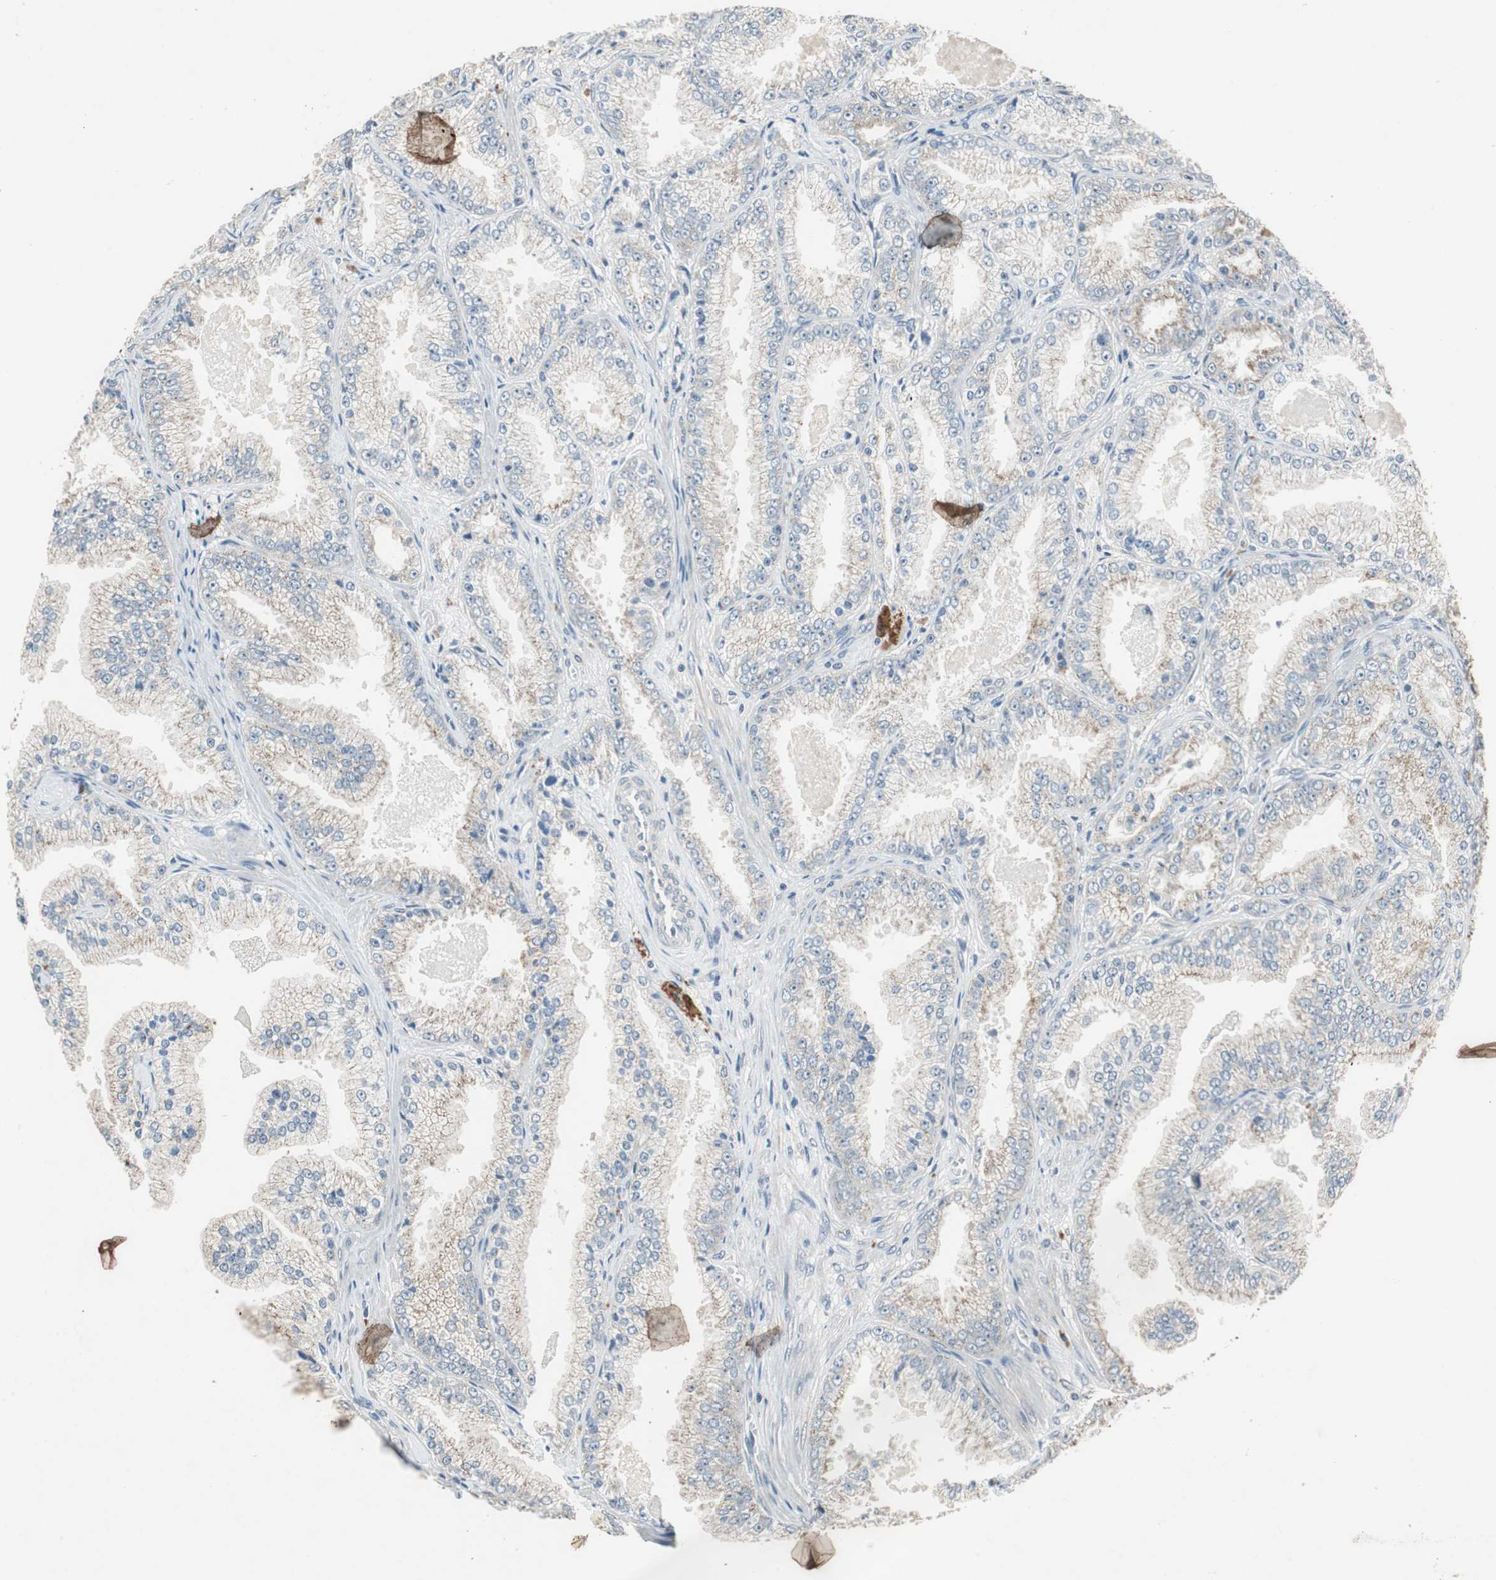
{"staining": {"intensity": "weak", "quantity": "25%-75%", "location": "cytoplasmic/membranous"}, "tissue": "prostate cancer", "cell_type": "Tumor cells", "image_type": "cancer", "snomed": [{"axis": "morphology", "description": "Adenocarcinoma, High grade"}, {"axis": "topography", "description": "Prostate"}], "caption": "This image reveals prostate cancer stained with immunohistochemistry (IHC) to label a protein in brown. The cytoplasmic/membranous of tumor cells show weak positivity for the protein. Nuclei are counter-stained blue.", "gene": "PI4KB", "patient": {"sex": "male", "age": 61}}